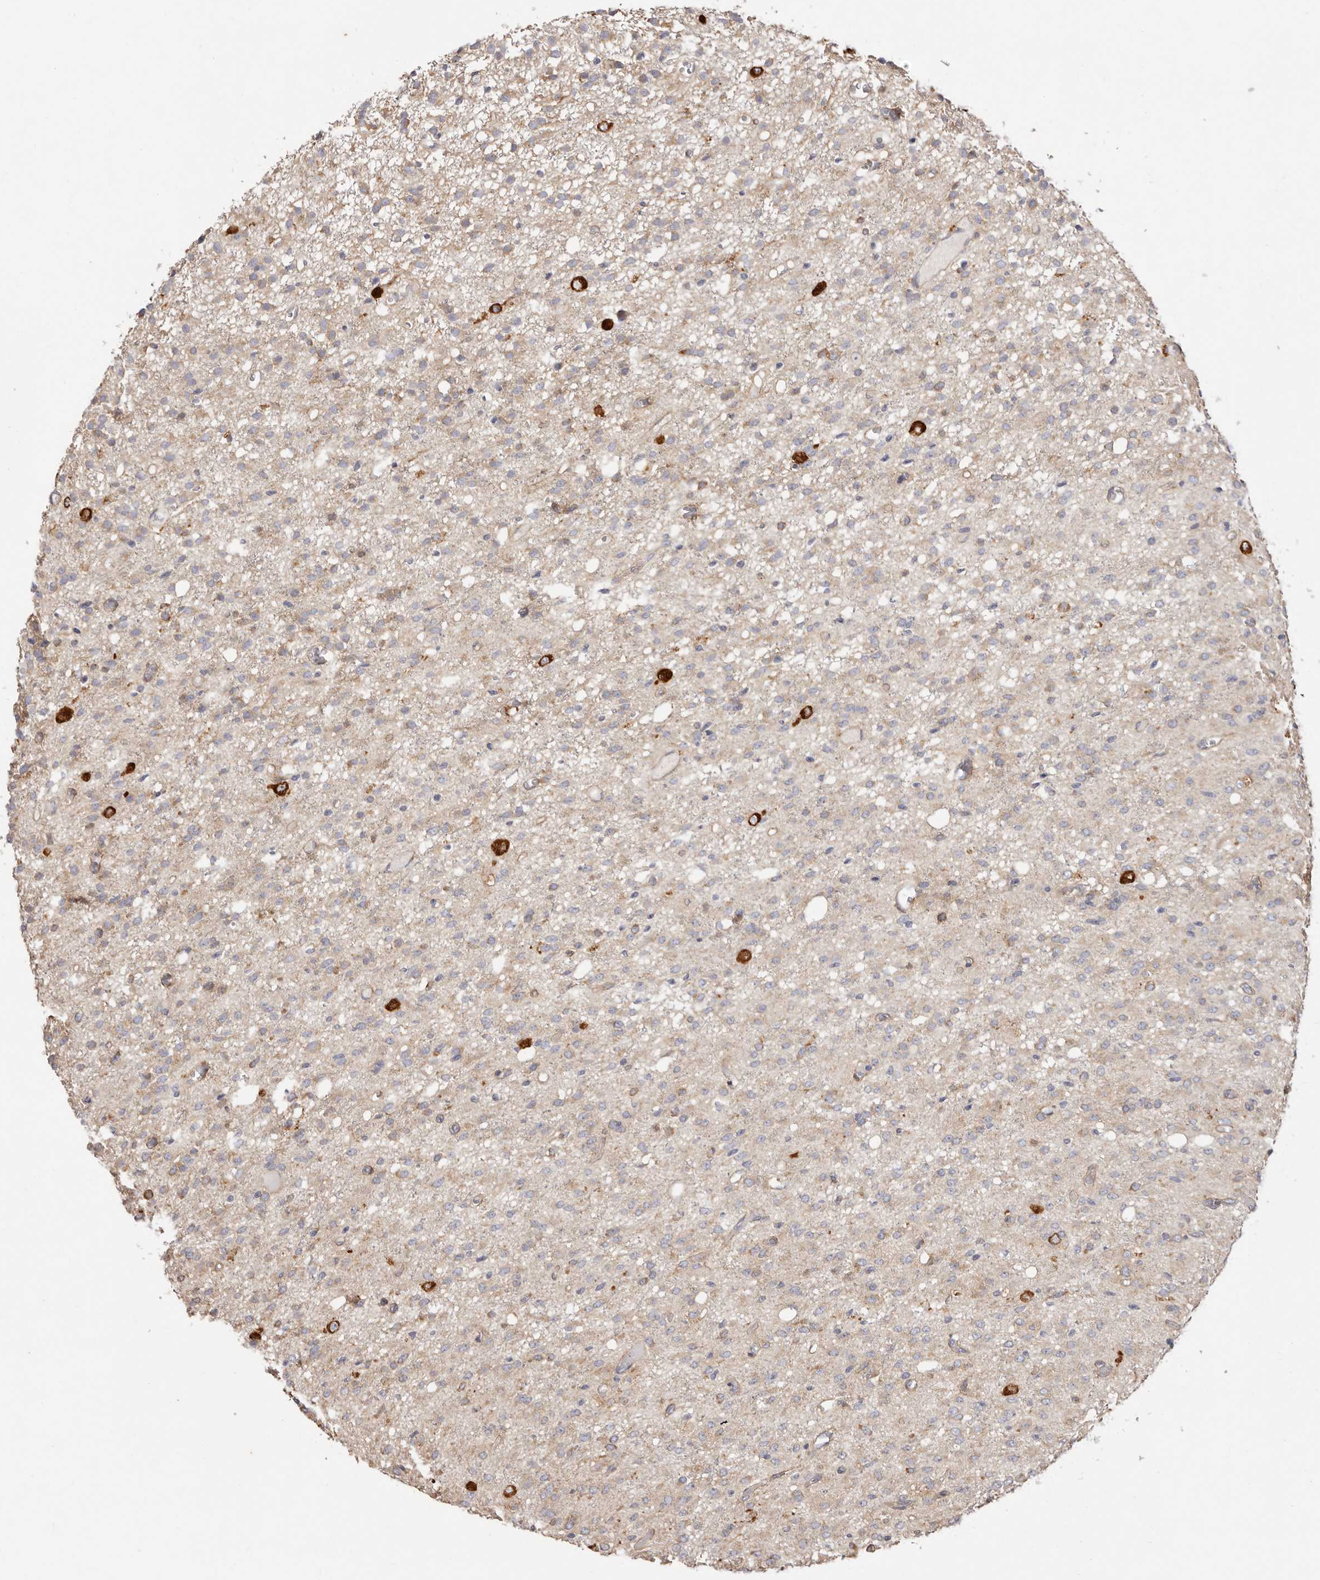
{"staining": {"intensity": "weak", "quantity": ">75%", "location": "cytoplasmic/membranous"}, "tissue": "glioma", "cell_type": "Tumor cells", "image_type": "cancer", "snomed": [{"axis": "morphology", "description": "Glioma, malignant, High grade"}, {"axis": "topography", "description": "Brain"}], "caption": "Glioma stained with a protein marker reveals weak staining in tumor cells.", "gene": "FAM167B", "patient": {"sex": "female", "age": 59}}